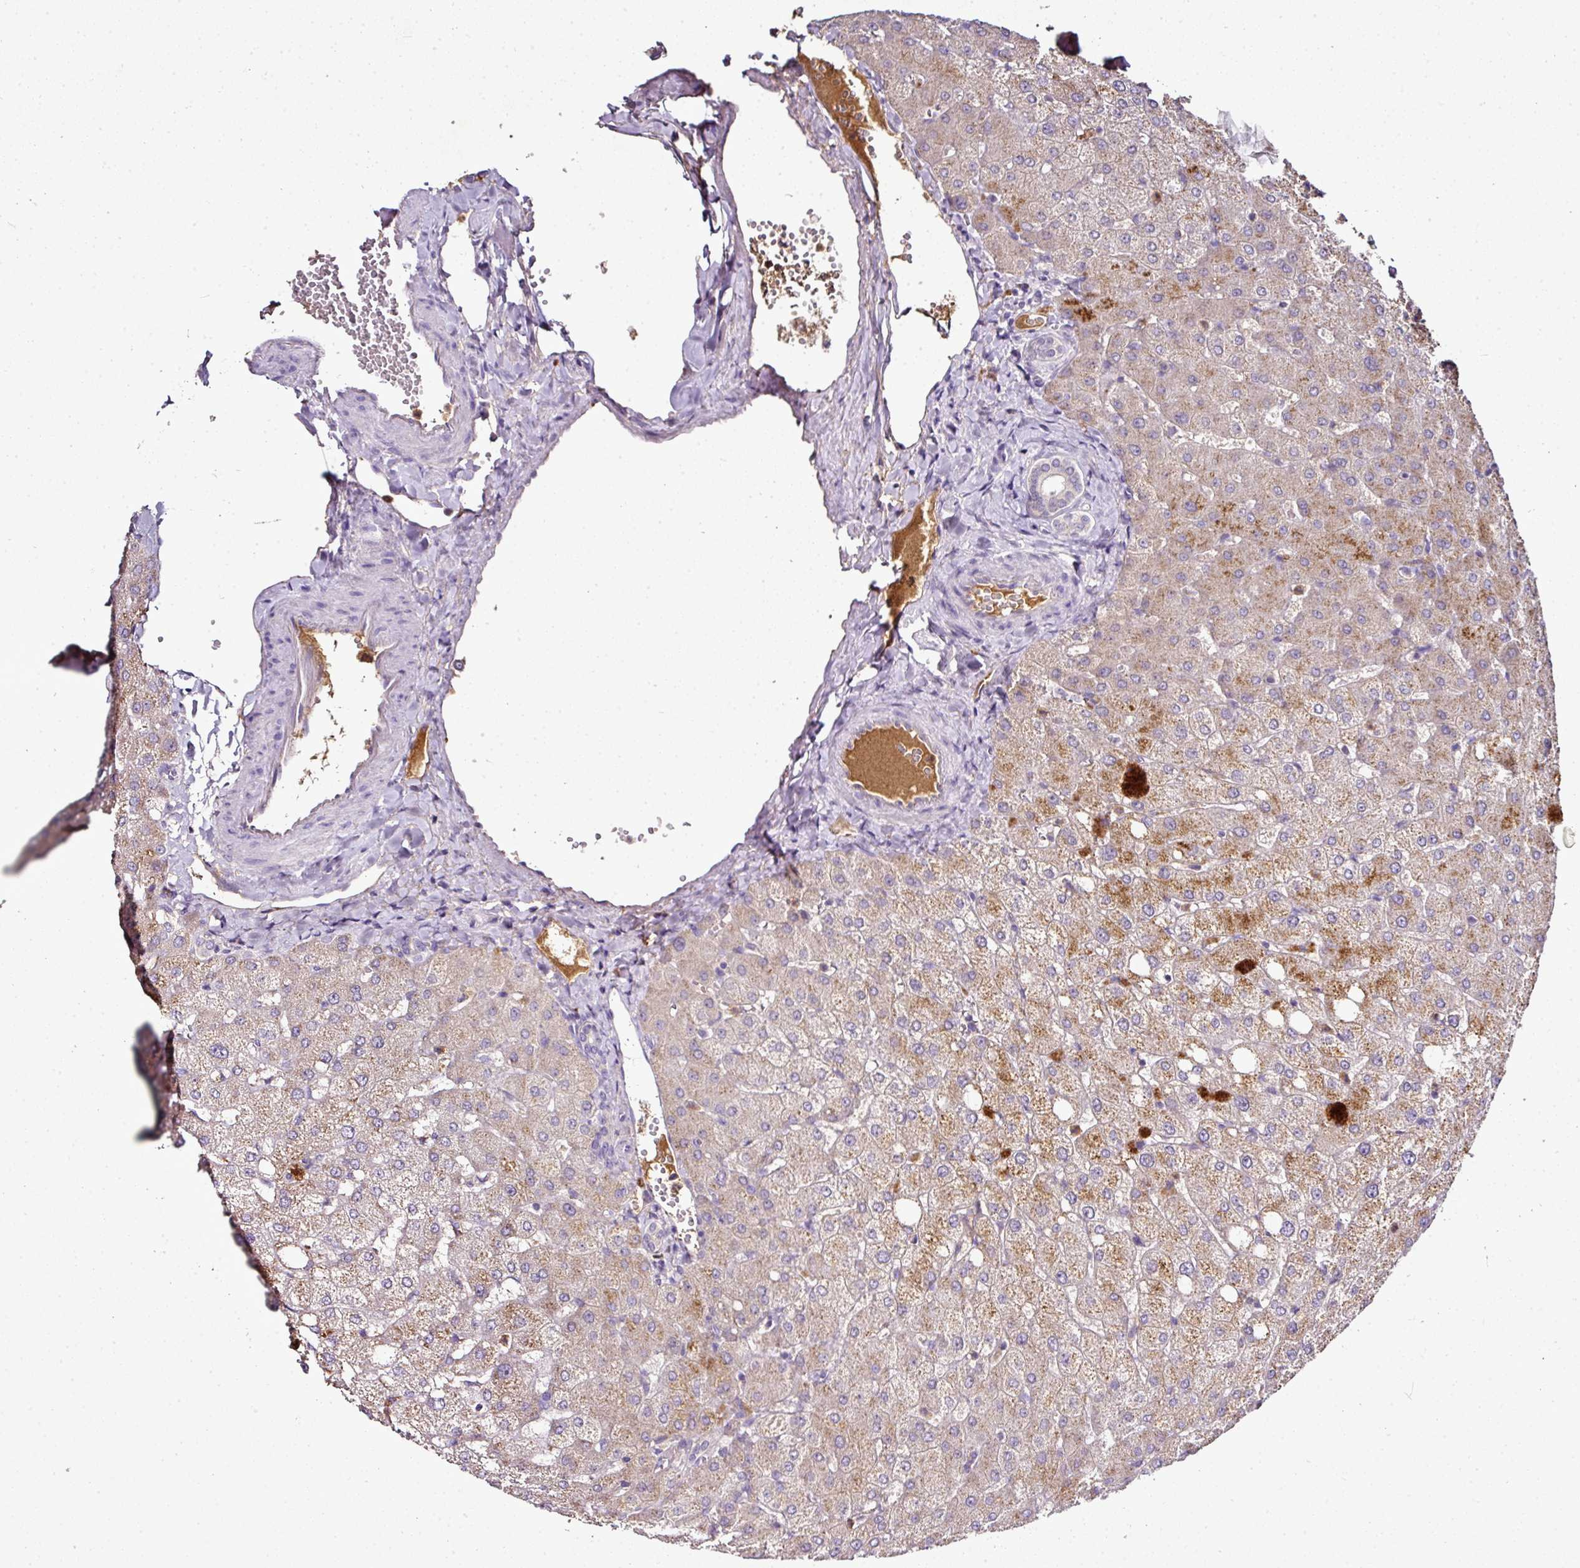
{"staining": {"intensity": "negative", "quantity": "none", "location": "none"}, "tissue": "liver", "cell_type": "Cholangiocytes", "image_type": "normal", "snomed": [{"axis": "morphology", "description": "Normal tissue, NOS"}, {"axis": "topography", "description": "Liver"}], "caption": "This is a image of IHC staining of unremarkable liver, which shows no positivity in cholangiocytes.", "gene": "CAB39L", "patient": {"sex": "female", "age": 54}}